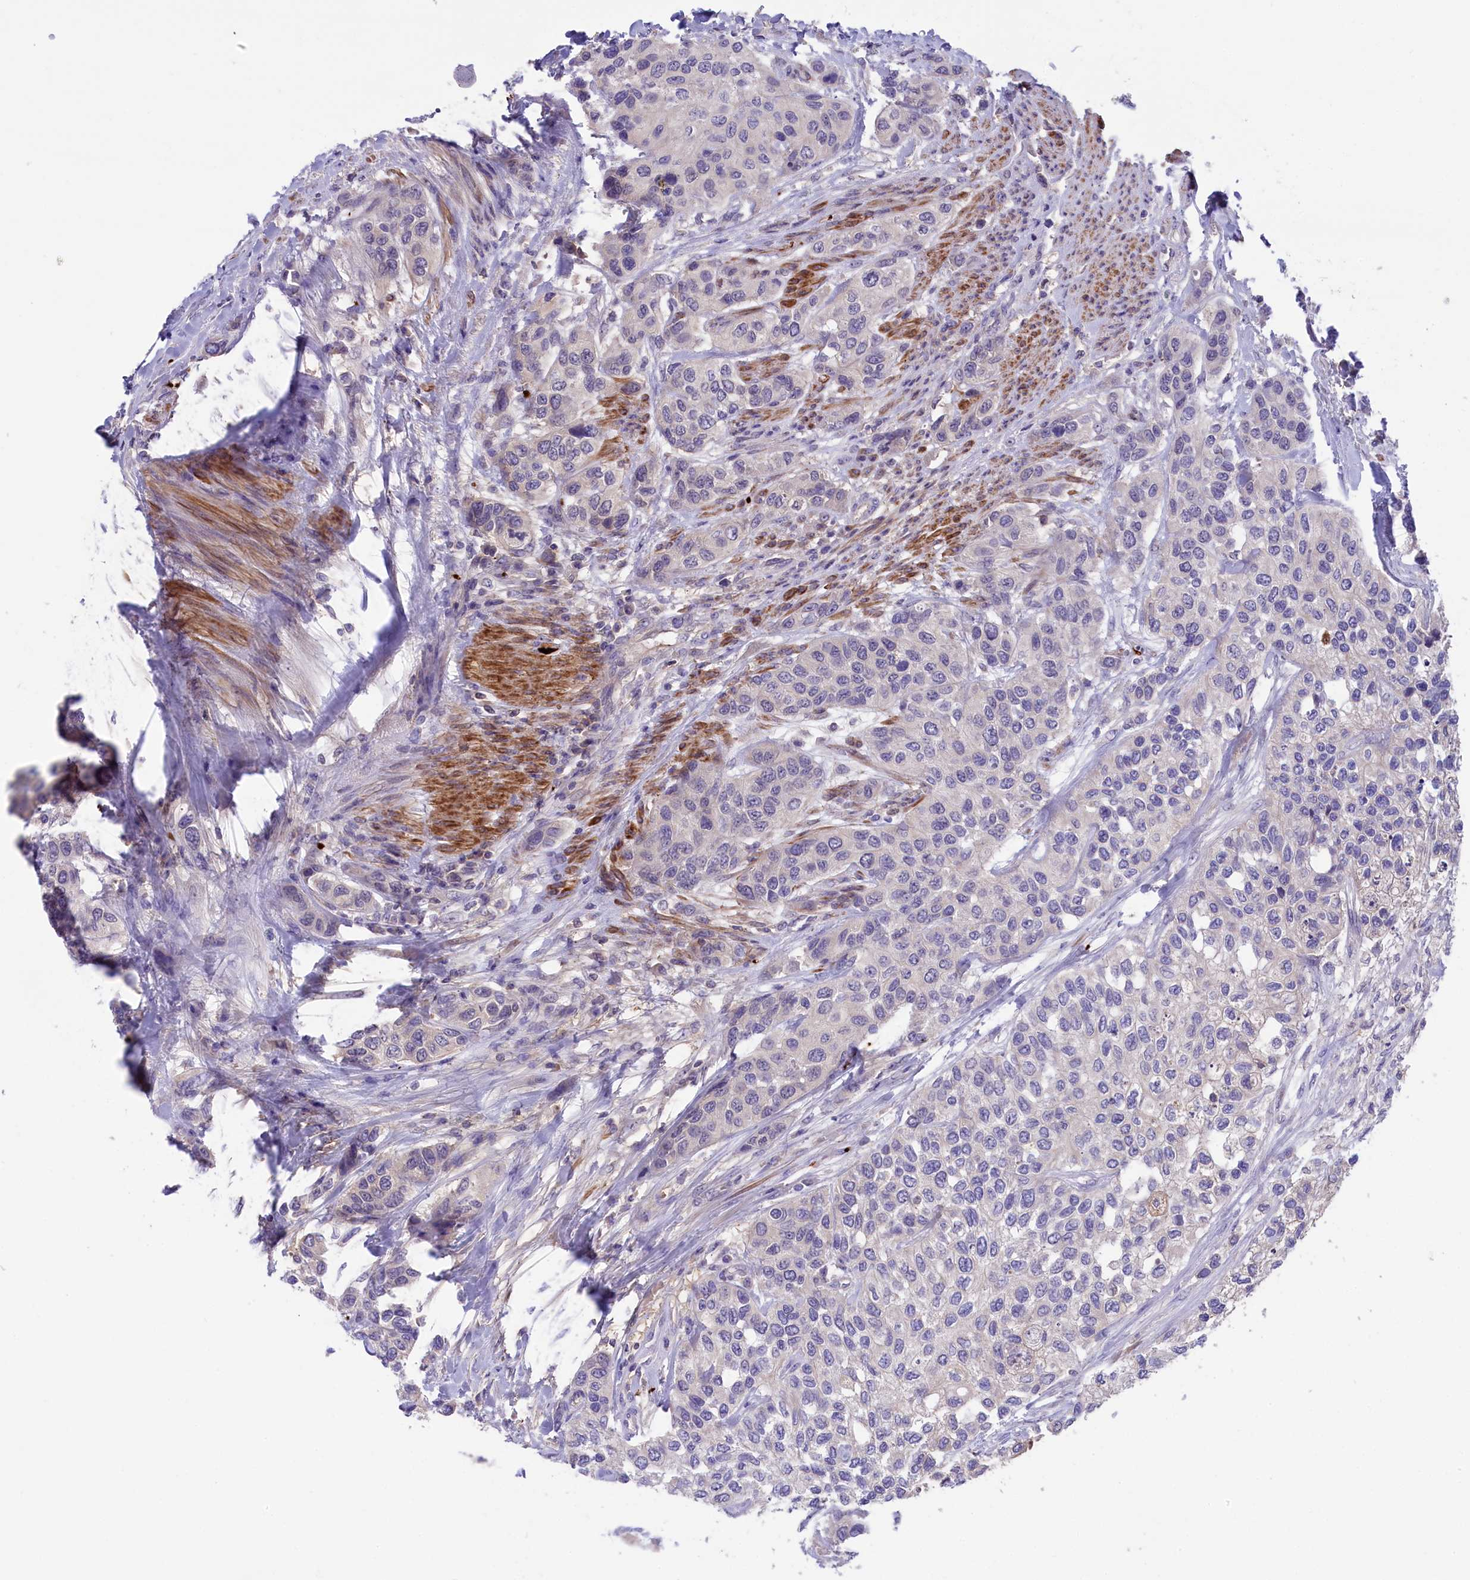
{"staining": {"intensity": "negative", "quantity": "none", "location": "none"}, "tissue": "urothelial cancer", "cell_type": "Tumor cells", "image_type": "cancer", "snomed": [{"axis": "morphology", "description": "Normal tissue, NOS"}, {"axis": "morphology", "description": "Urothelial carcinoma, High grade"}, {"axis": "topography", "description": "Vascular tissue"}, {"axis": "topography", "description": "Urinary bladder"}], "caption": "A photomicrograph of urothelial carcinoma (high-grade) stained for a protein demonstrates no brown staining in tumor cells.", "gene": "HEATR3", "patient": {"sex": "female", "age": 56}}